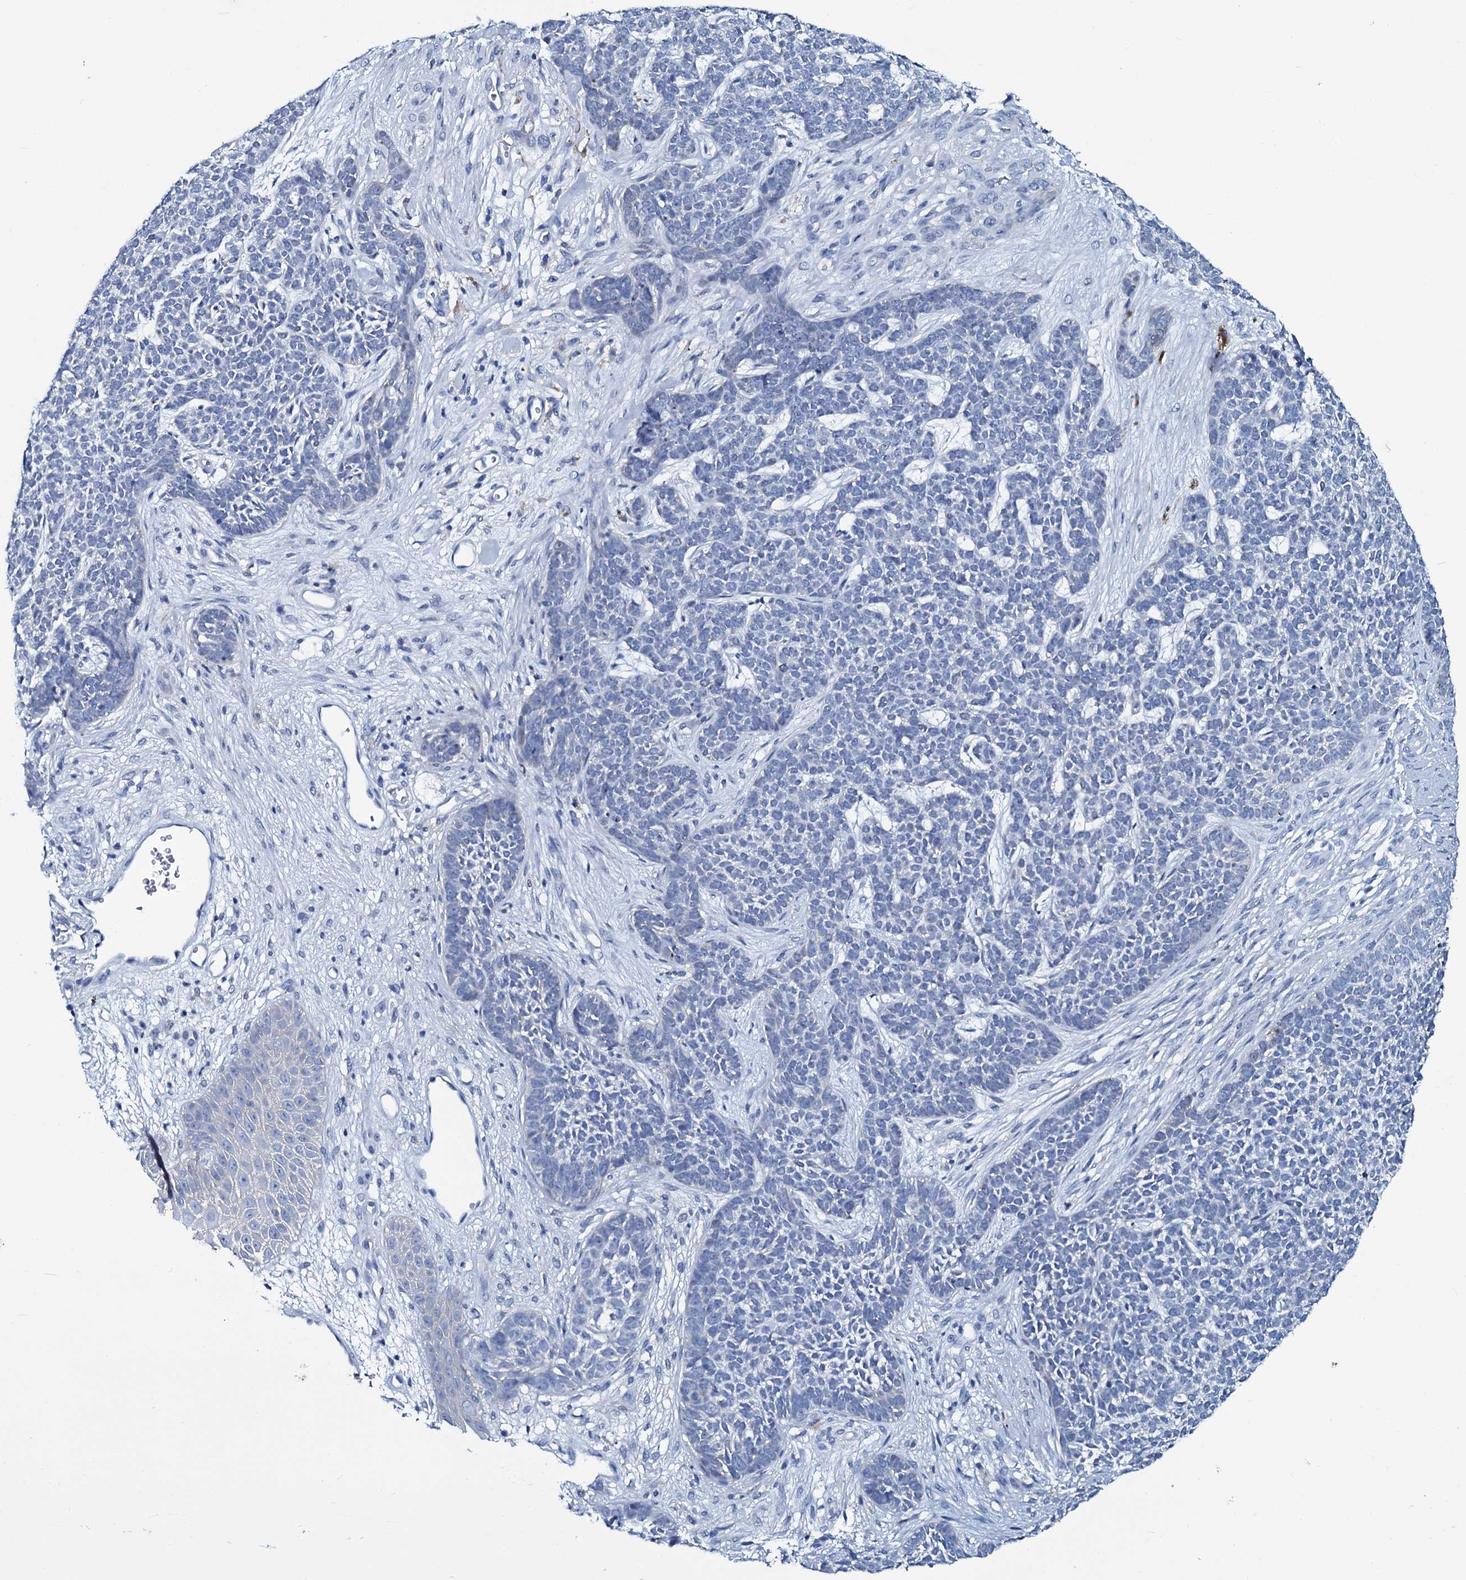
{"staining": {"intensity": "negative", "quantity": "none", "location": "none"}, "tissue": "skin cancer", "cell_type": "Tumor cells", "image_type": "cancer", "snomed": [{"axis": "morphology", "description": "Basal cell carcinoma"}, {"axis": "topography", "description": "Skin"}], "caption": "Immunohistochemistry of human basal cell carcinoma (skin) shows no staining in tumor cells.", "gene": "SLC4A7", "patient": {"sex": "female", "age": 84}}